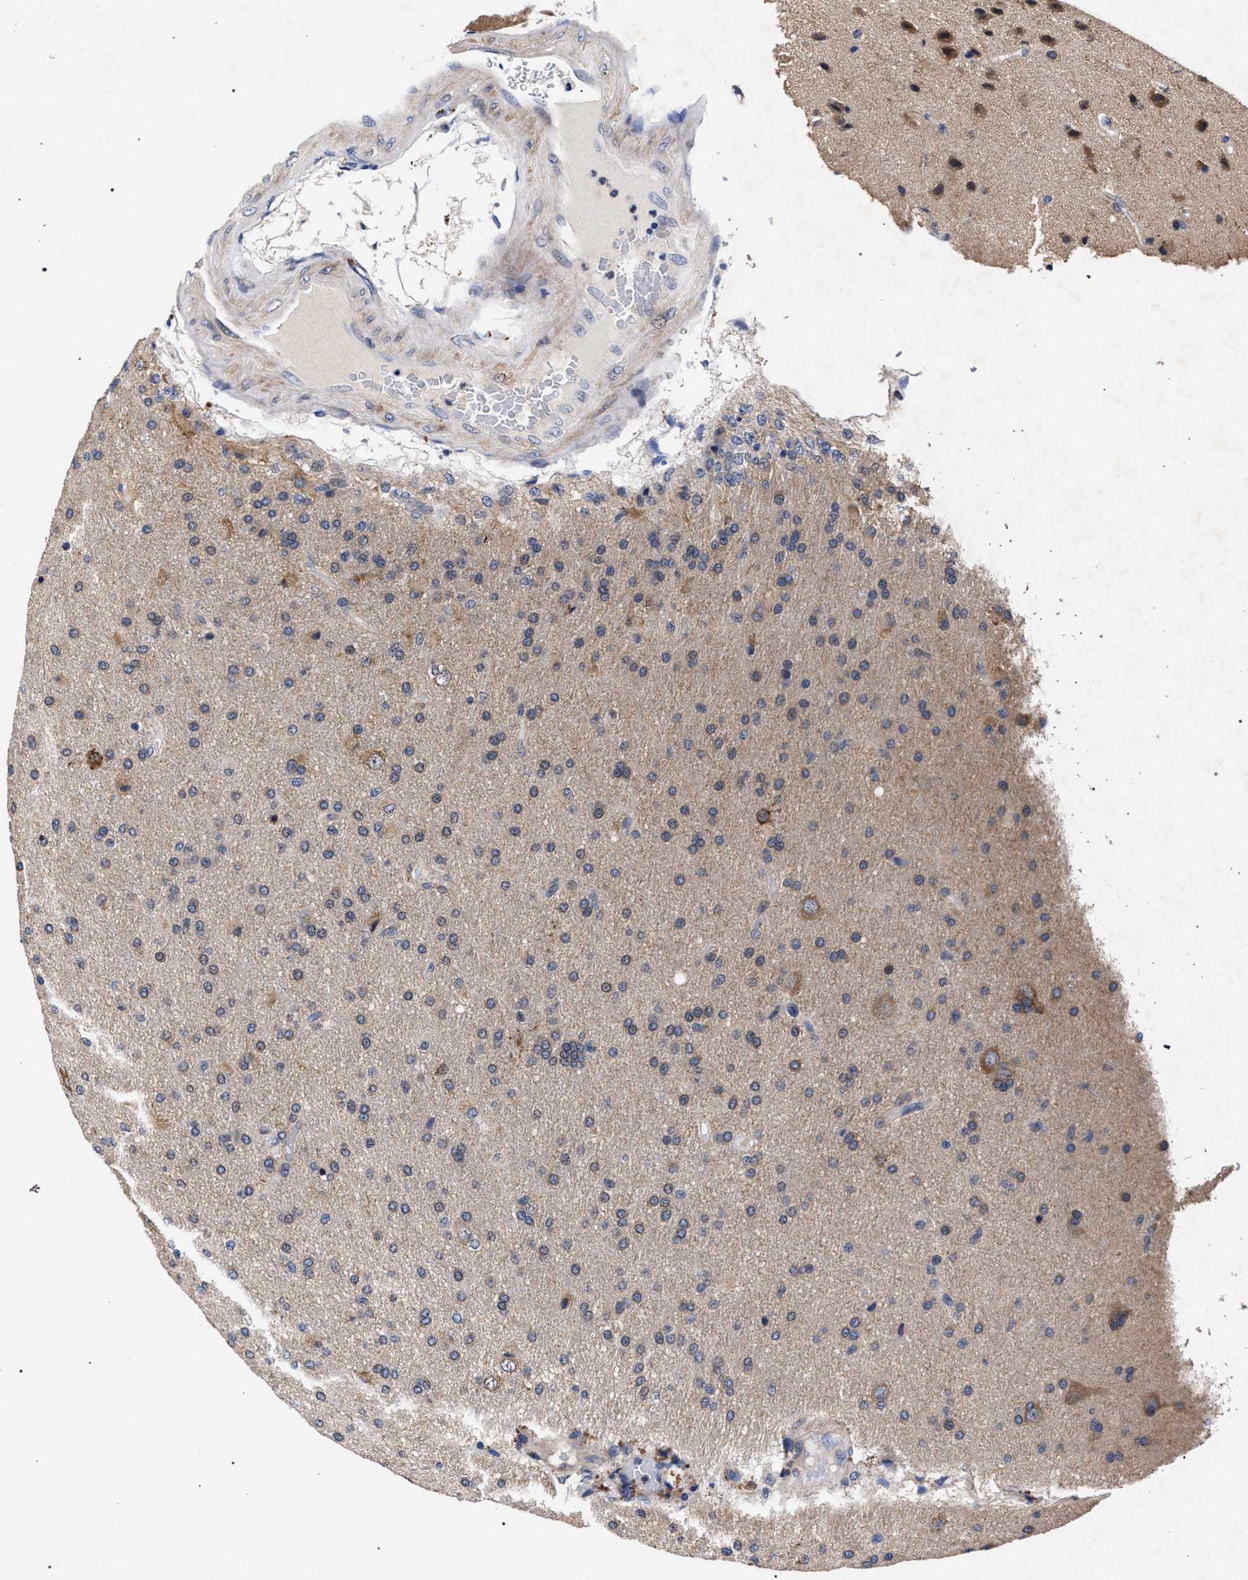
{"staining": {"intensity": "weak", "quantity": "<25%", "location": "cytoplasmic/membranous"}, "tissue": "glioma", "cell_type": "Tumor cells", "image_type": "cancer", "snomed": [{"axis": "morphology", "description": "Glioma, malignant, High grade"}, {"axis": "topography", "description": "Brain"}], "caption": "Immunohistochemistry (IHC) histopathology image of neoplastic tissue: human glioma stained with DAB shows no significant protein staining in tumor cells.", "gene": "CFAP95", "patient": {"sex": "male", "age": 72}}